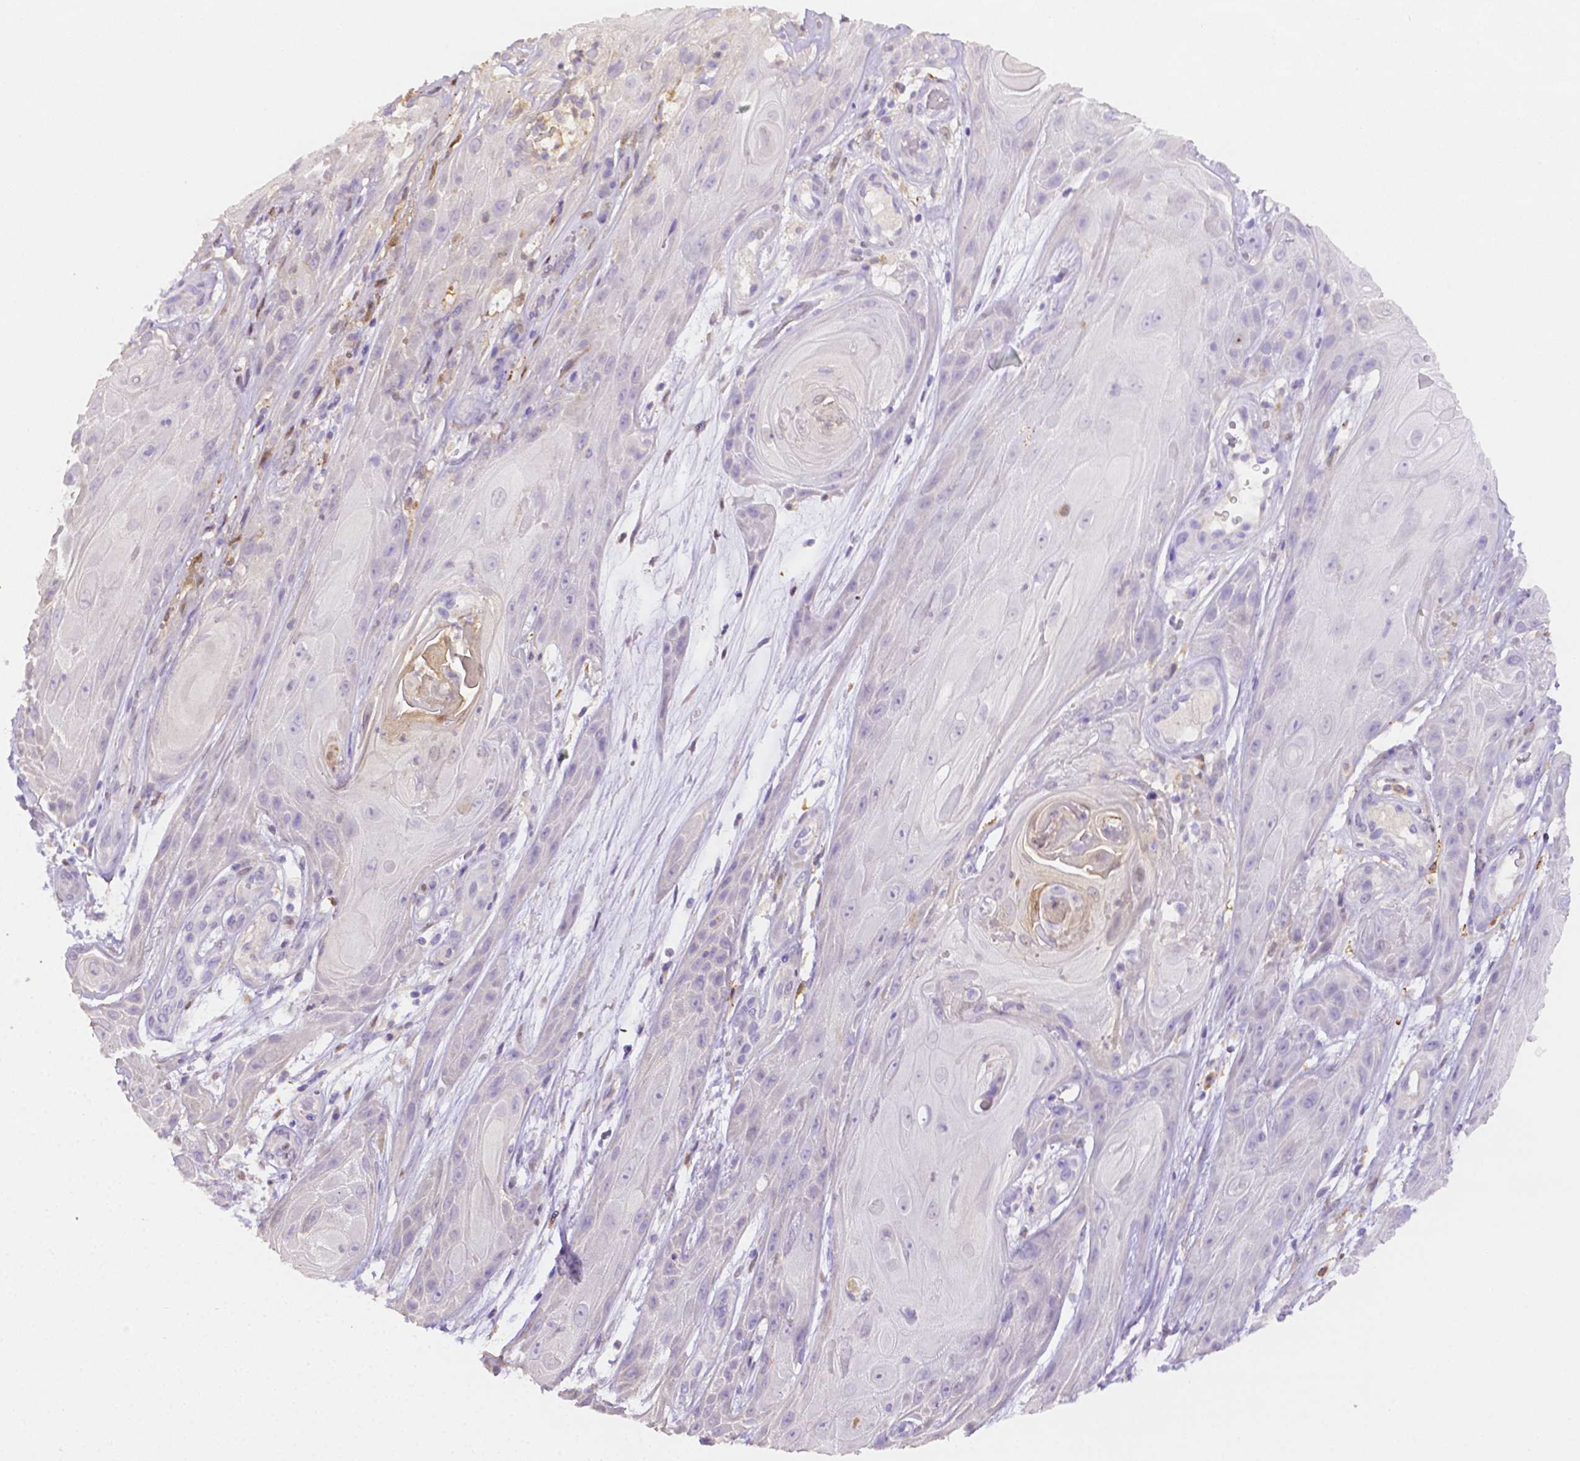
{"staining": {"intensity": "negative", "quantity": "none", "location": "none"}, "tissue": "skin cancer", "cell_type": "Tumor cells", "image_type": "cancer", "snomed": [{"axis": "morphology", "description": "Squamous cell carcinoma, NOS"}, {"axis": "topography", "description": "Skin"}], "caption": "The immunohistochemistry histopathology image has no significant positivity in tumor cells of skin cancer tissue. (DAB (3,3'-diaminobenzidine) immunohistochemistry (IHC) visualized using brightfield microscopy, high magnification).", "gene": "NXPH2", "patient": {"sex": "male", "age": 62}}